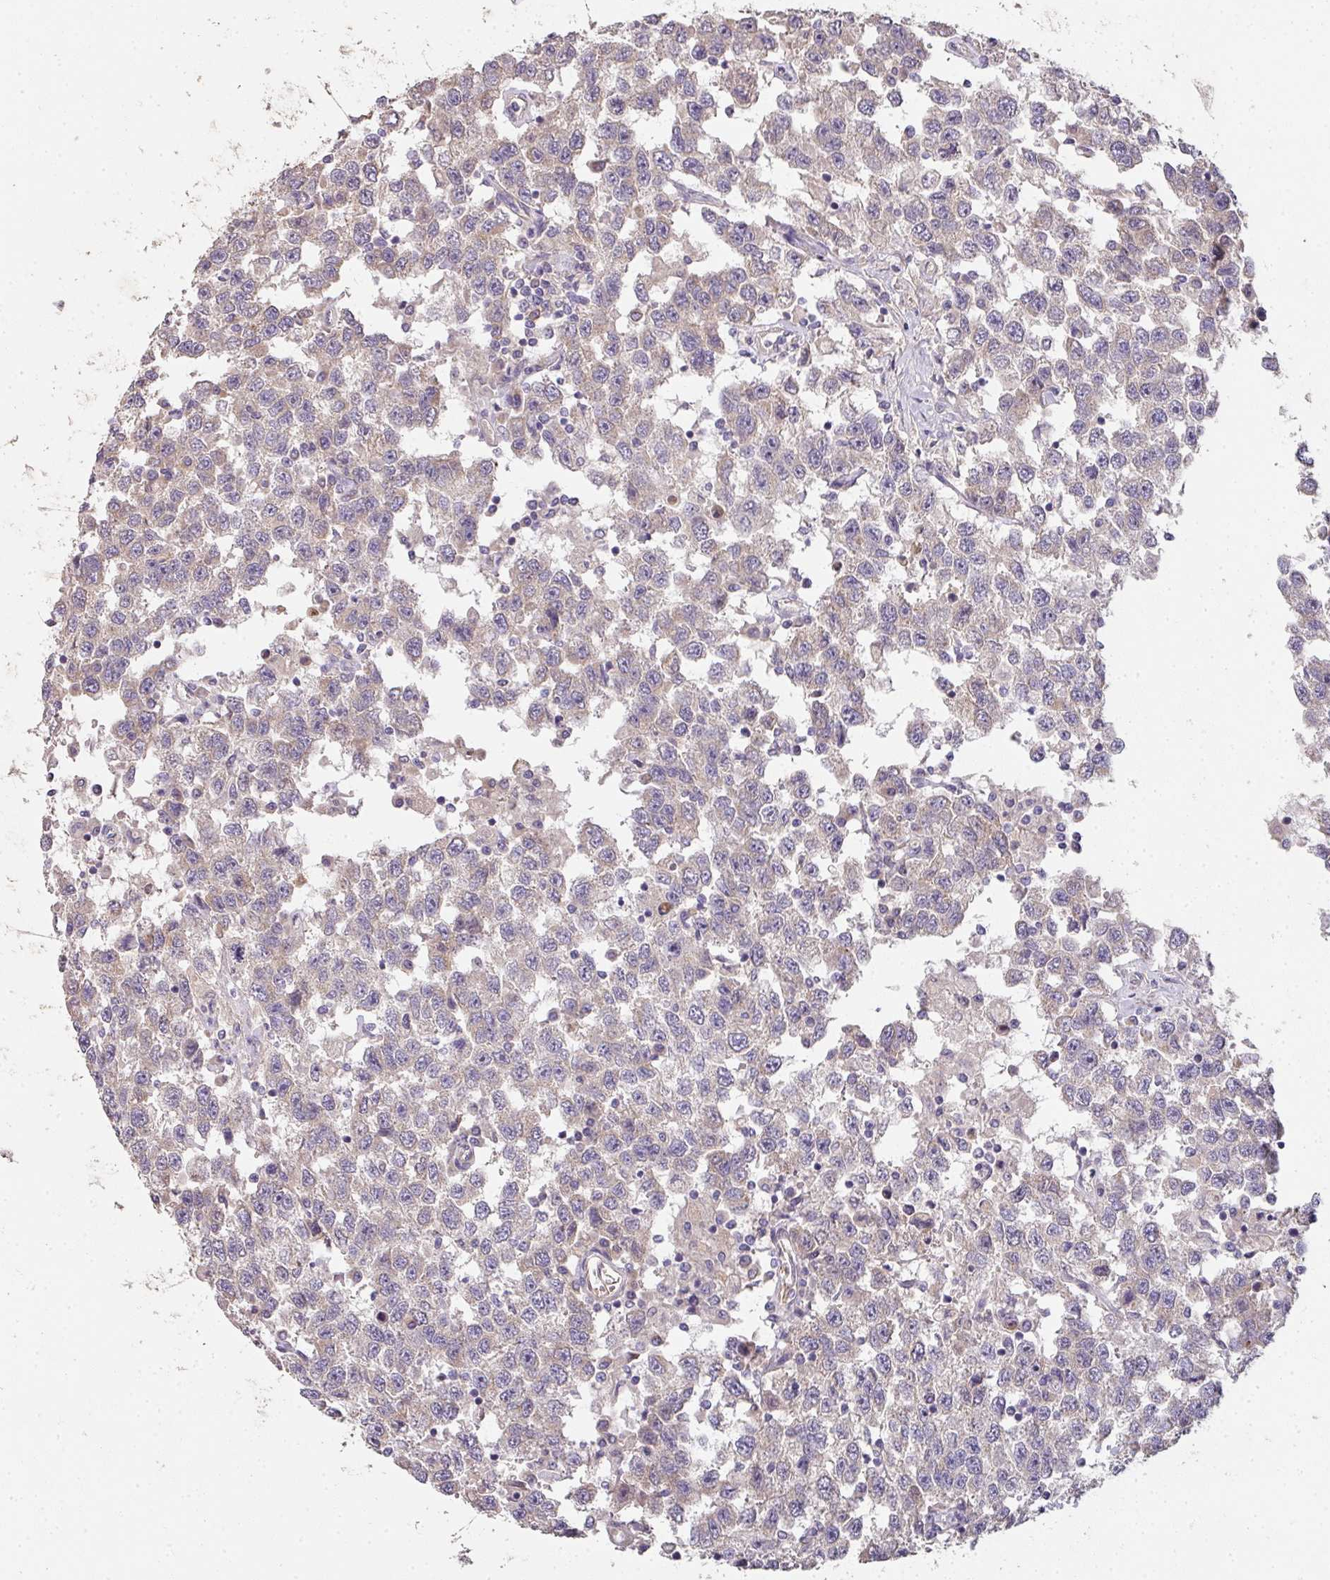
{"staining": {"intensity": "negative", "quantity": "none", "location": "none"}, "tissue": "testis cancer", "cell_type": "Tumor cells", "image_type": "cancer", "snomed": [{"axis": "morphology", "description": "Seminoma, NOS"}, {"axis": "topography", "description": "Testis"}], "caption": "Testis cancer was stained to show a protein in brown. There is no significant positivity in tumor cells.", "gene": "PCDH1", "patient": {"sex": "male", "age": 41}}